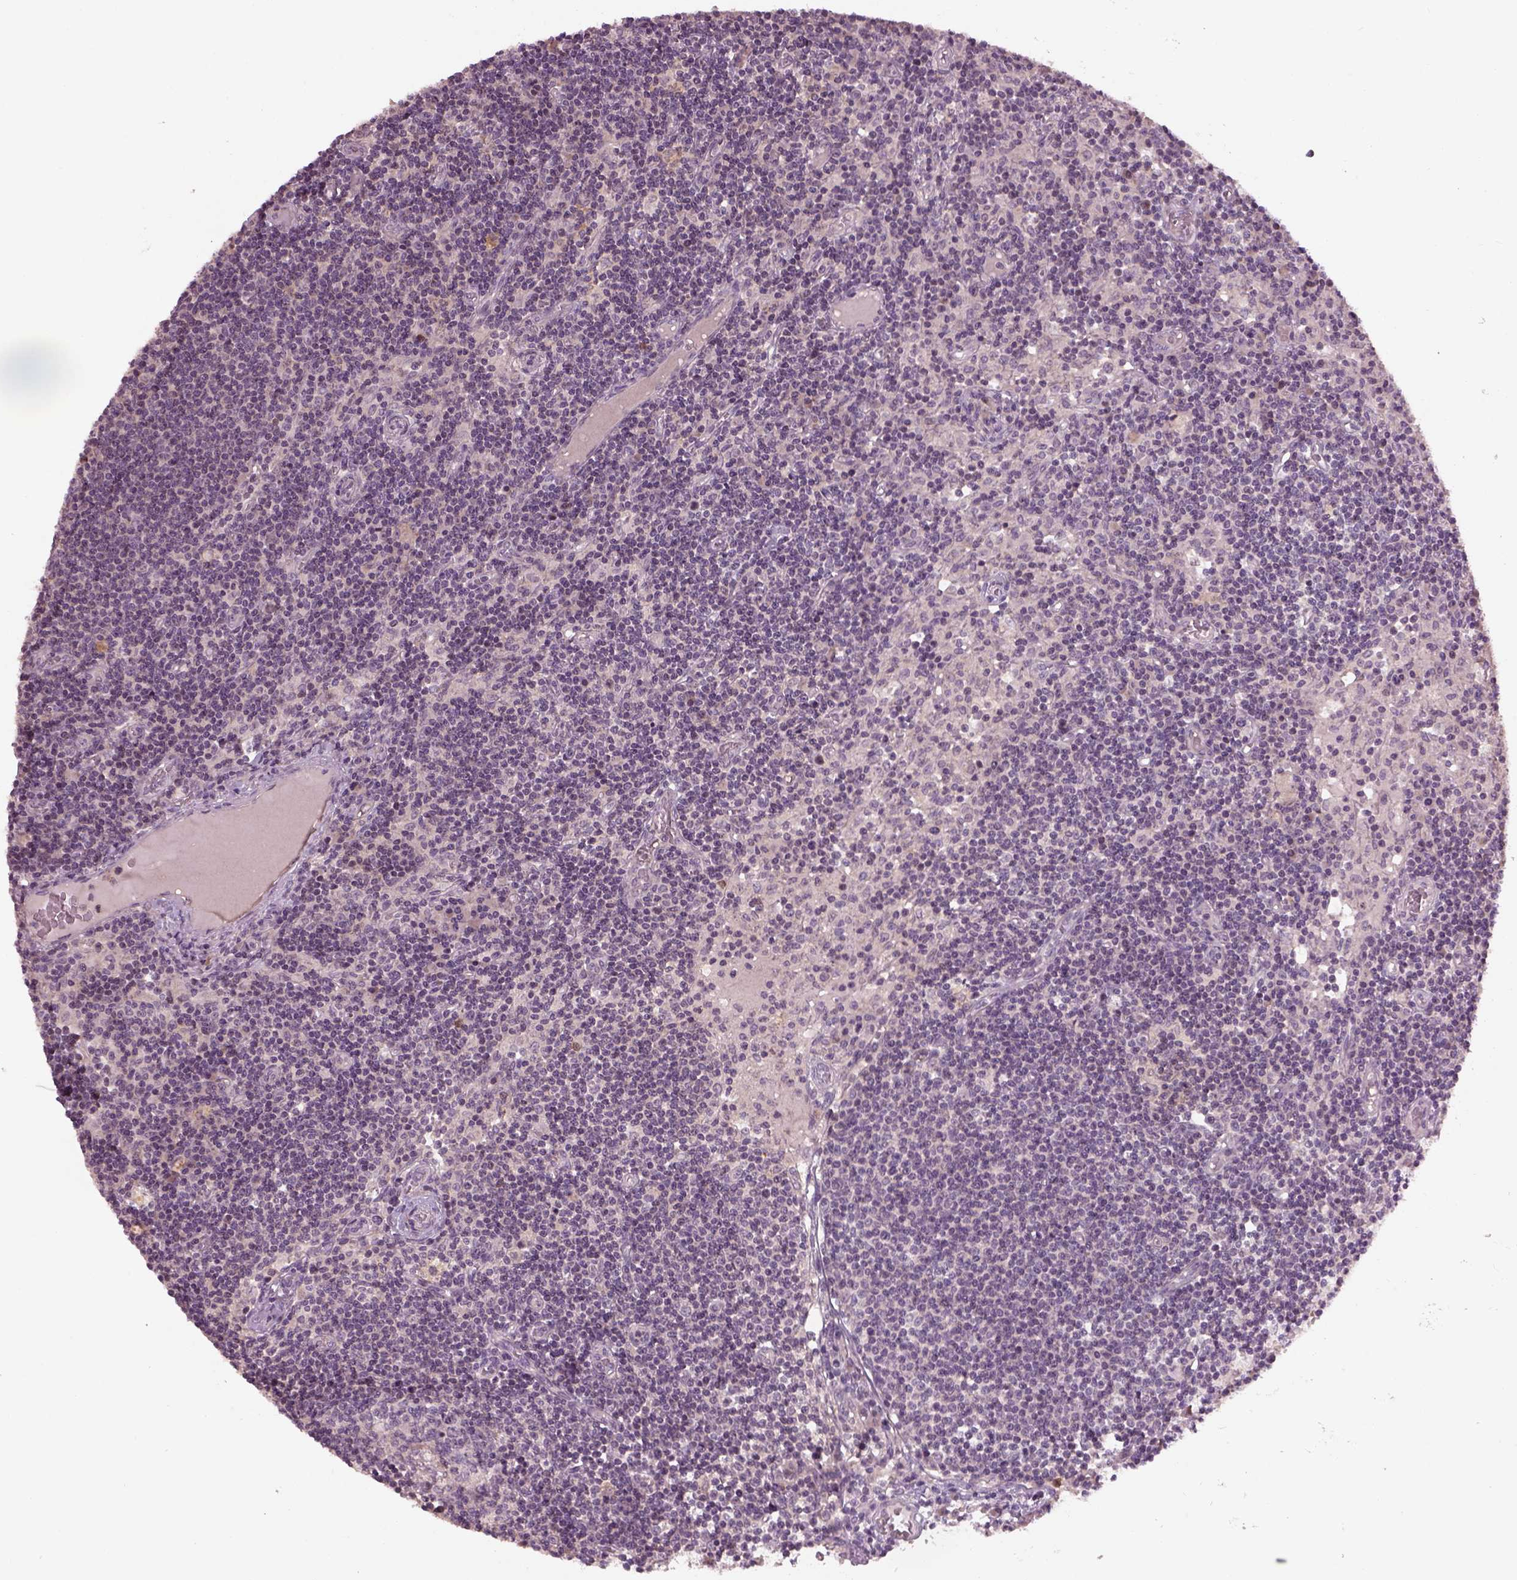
{"staining": {"intensity": "negative", "quantity": "none", "location": "none"}, "tissue": "lymph node", "cell_type": "Germinal center cells", "image_type": "normal", "snomed": [{"axis": "morphology", "description": "Normal tissue, NOS"}, {"axis": "topography", "description": "Lymph node"}], "caption": "Immunohistochemical staining of benign lymph node demonstrates no significant positivity in germinal center cells. (DAB (3,3'-diaminobenzidine) immunohistochemistry (IHC) visualized using brightfield microscopy, high magnification).", "gene": "GDNF", "patient": {"sex": "female", "age": 72}}